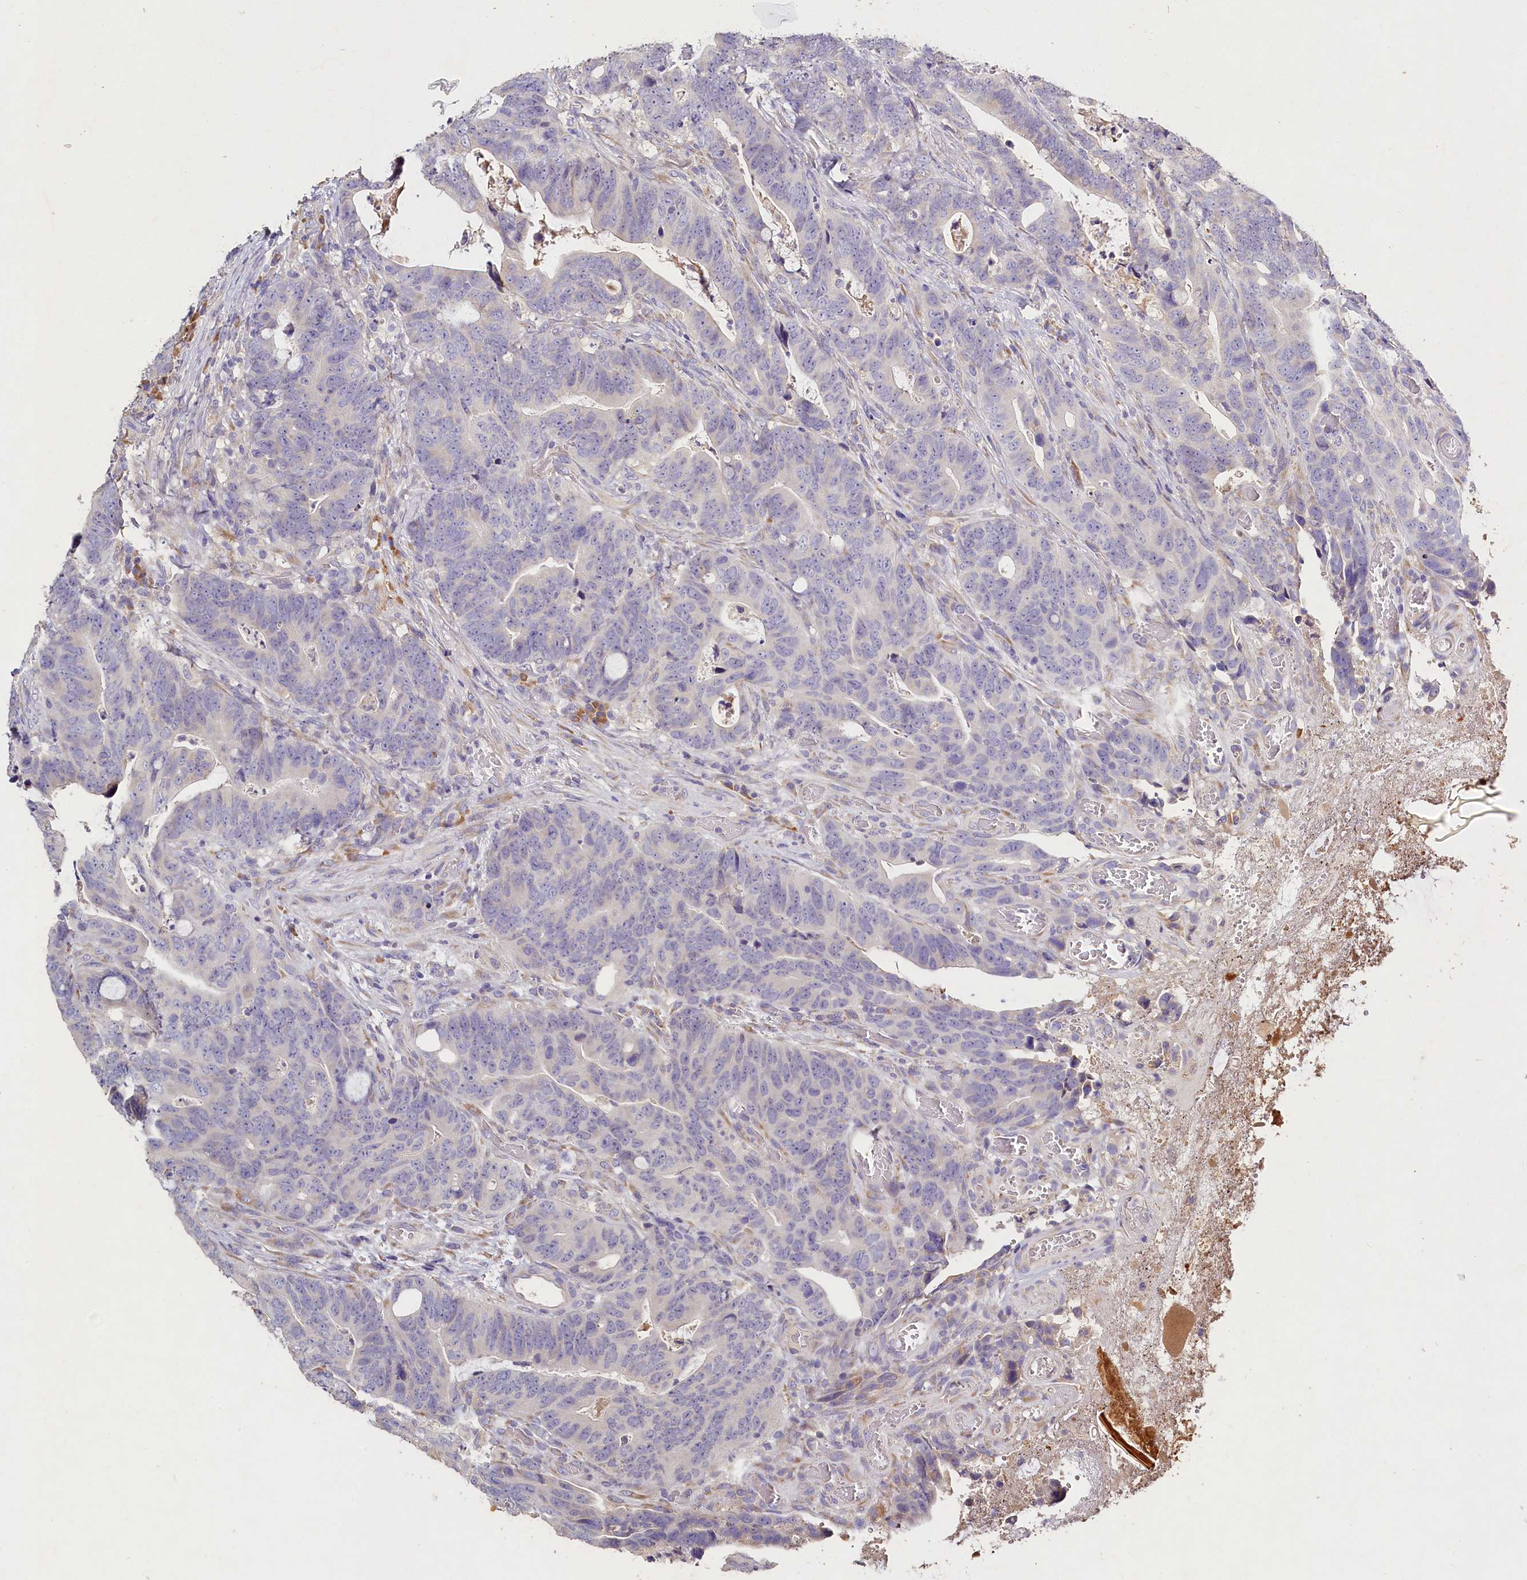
{"staining": {"intensity": "negative", "quantity": "none", "location": "none"}, "tissue": "colorectal cancer", "cell_type": "Tumor cells", "image_type": "cancer", "snomed": [{"axis": "morphology", "description": "Adenocarcinoma, NOS"}, {"axis": "topography", "description": "Colon"}], "caption": "The micrograph shows no significant staining in tumor cells of colorectal adenocarcinoma.", "gene": "ST7L", "patient": {"sex": "female", "age": 82}}